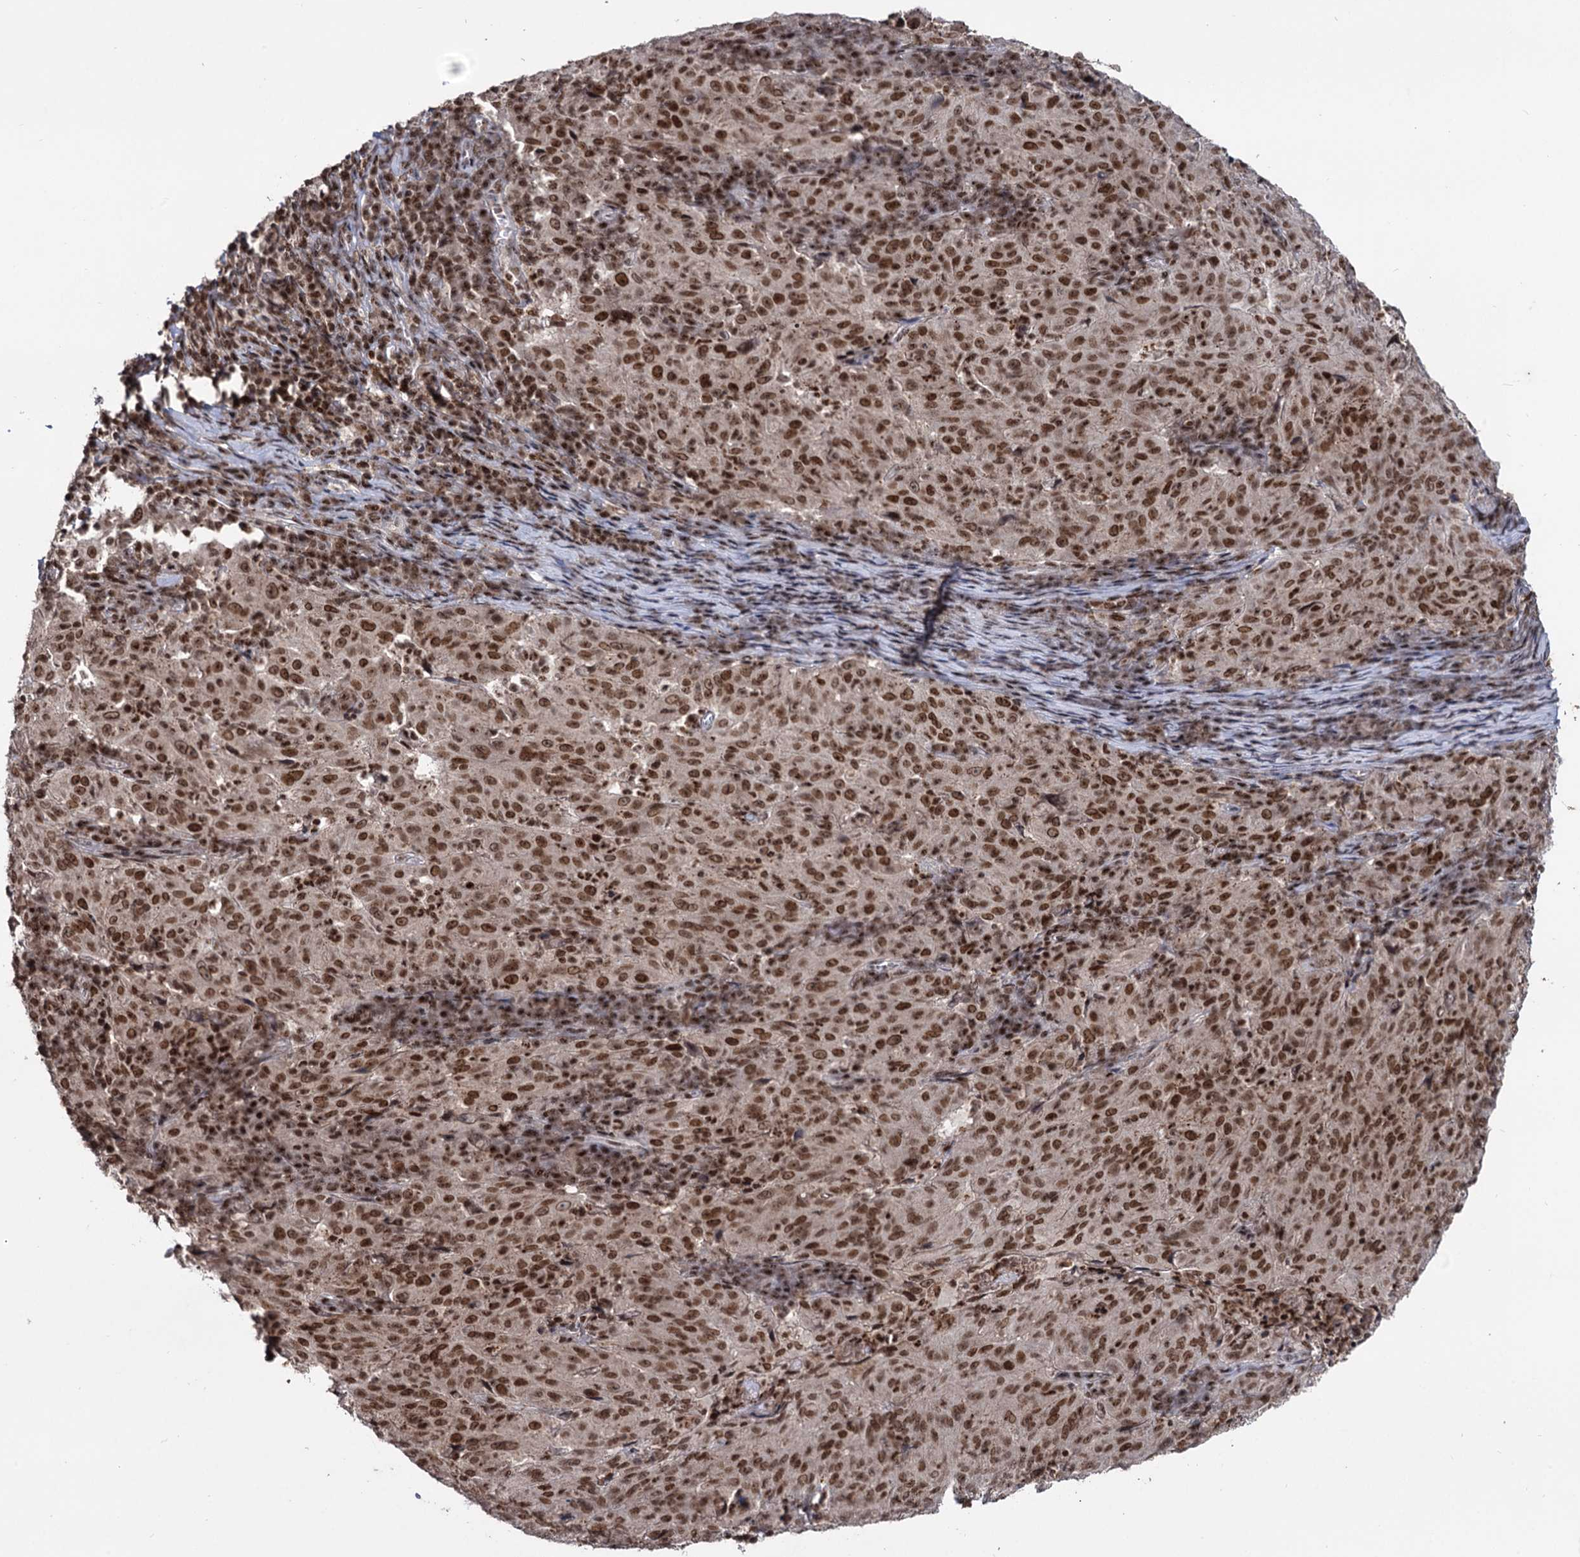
{"staining": {"intensity": "strong", "quantity": ">75%", "location": "nuclear"}, "tissue": "pancreatic cancer", "cell_type": "Tumor cells", "image_type": "cancer", "snomed": [{"axis": "morphology", "description": "Adenocarcinoma, NOS"}, {"axis": "topography", "description": "Pancreas"}], "caption": "Protein analysis of pancreatic cancer tissue demonstrates strong nuclear positivity in about >75% of tumor cells.", "gene": "SMCHD1", "patient": {"sex": "male", "age": 63}}